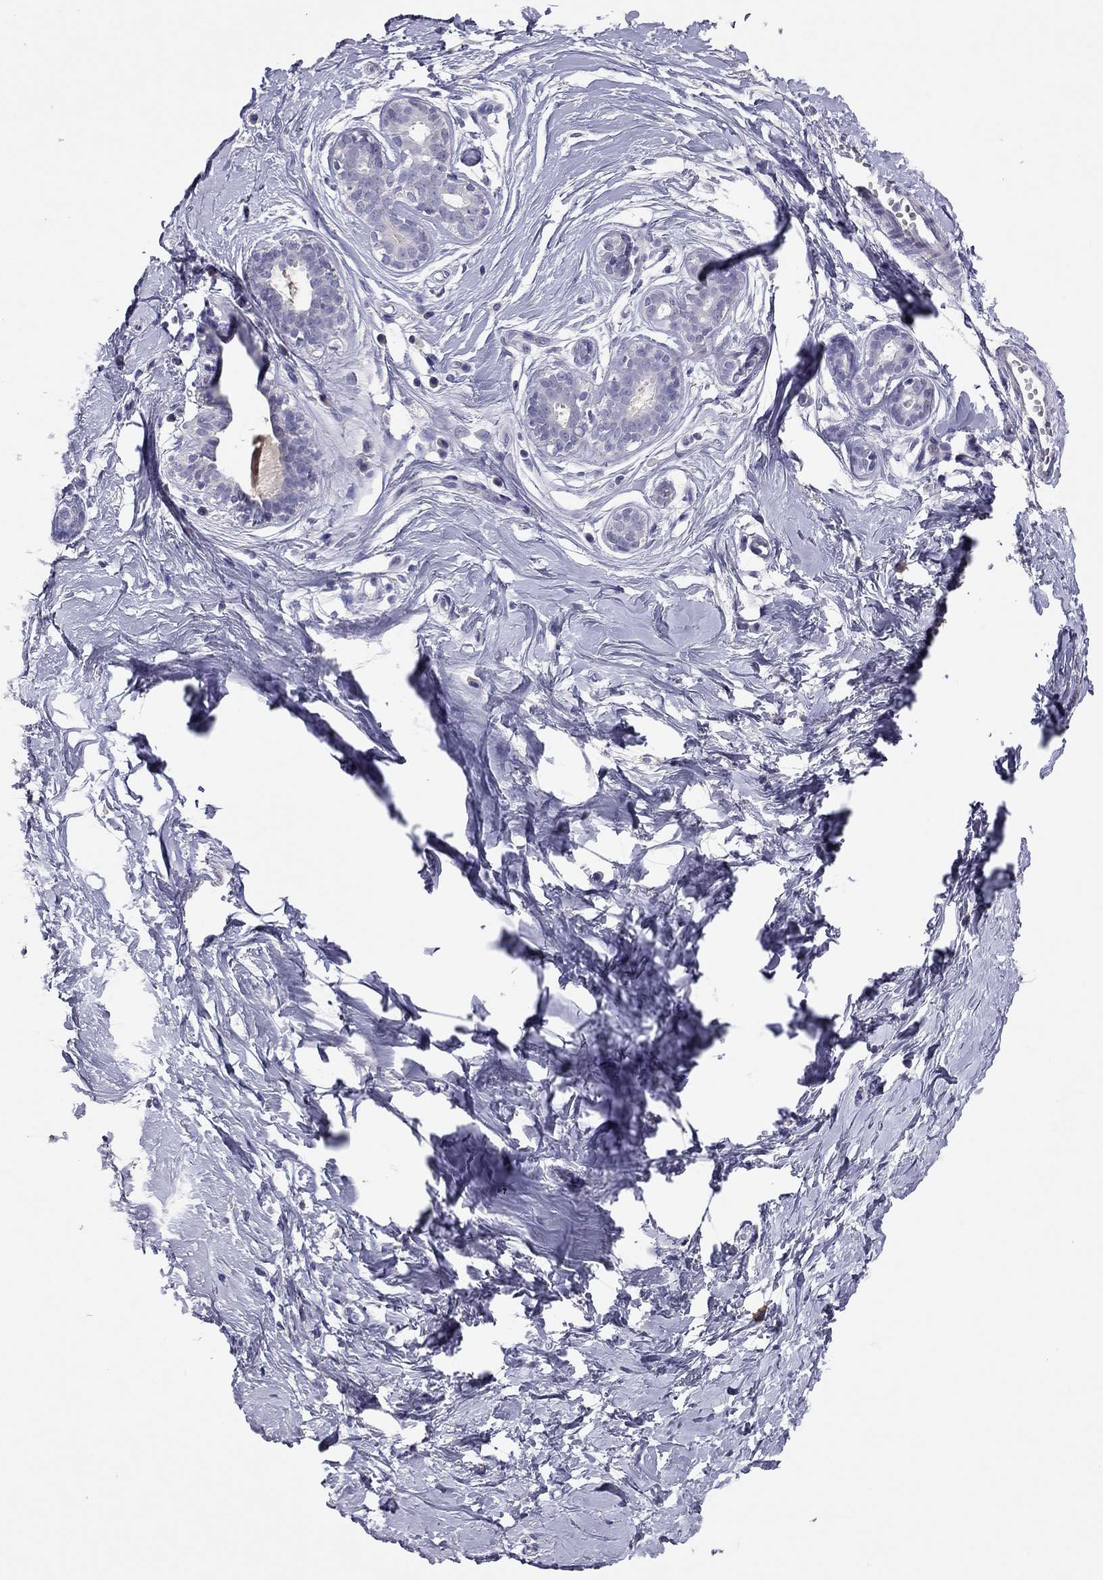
{"staining": {"intensity": "negative", "quantity": "none", "location": "none"}, "tissue": "breast", "cell_type": "Adipocytes", "image_type": "normal", "snomed": [{"axis": "morphology", "description": "Normal tissue, NOS"}, {"axis": "topography", "description": "Breast"}], "caption": "A high-resolution image shows immunohistochemistry (IHC) staining of benign breast, which displays no significant expression in adipocytes. The staining was performed using DAB (3,3'-diaminobenzidine) to visualize the protein expression in brown, while the nuclei were stained in blue with hematoxylin (Magnification: 20x).", "gene": "ADORA2A", "patient": {"sex": "female", "age": 37}}